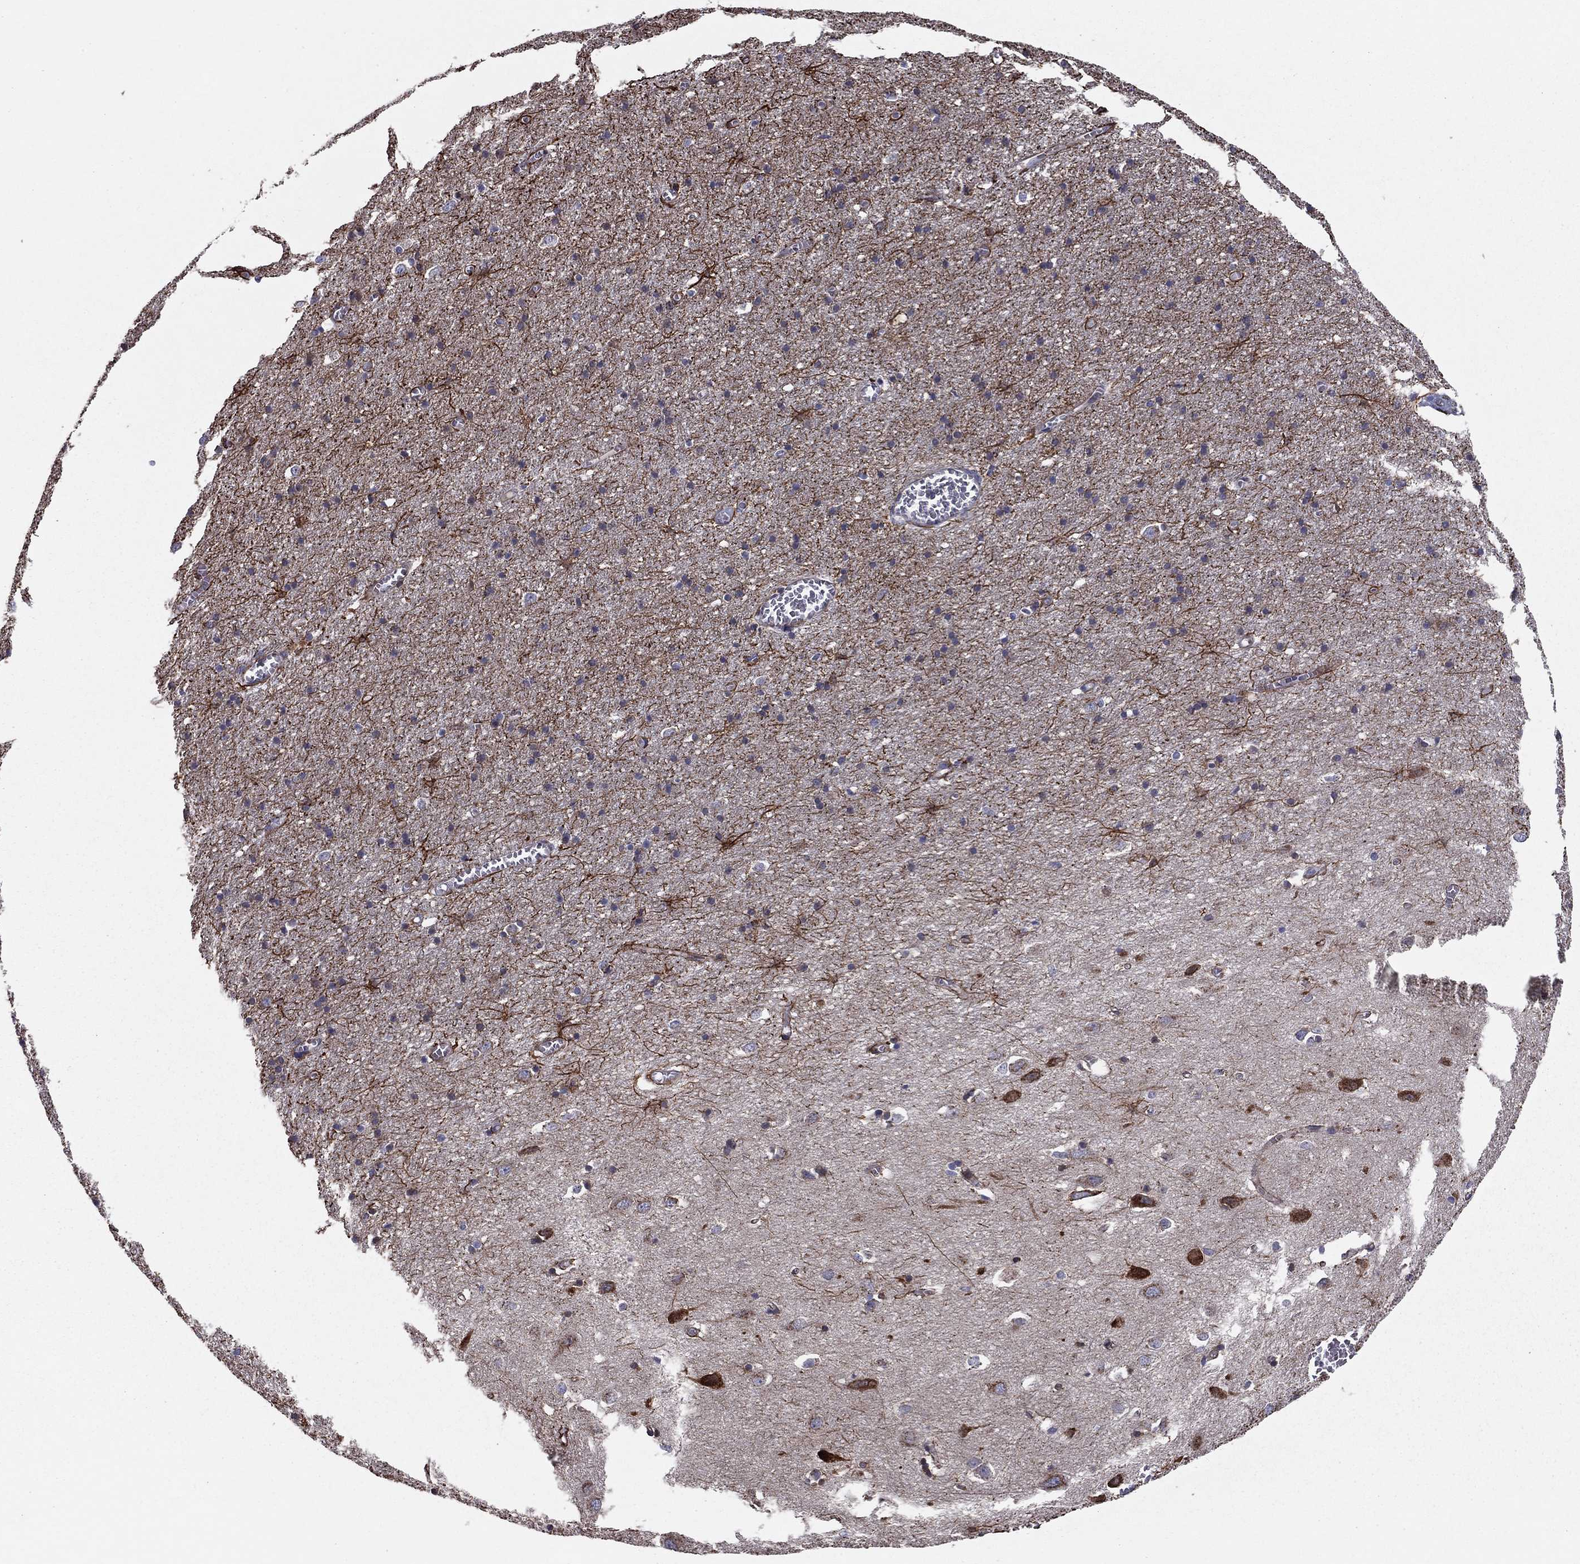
{"staining": {"intensity": "moderate", "quantity": "<25%", "location": "cytoplasmic/membranous"}, "tissue": "cerebral cortex", "cell_type": "Endothelial cells", "image_type": "normal", "snomed": [{"axis": "morphology", "description": "Normal tissue, NOS"}, {"axis": "topography", "description": "Cerebral cortex"}], "caption": "Immunohistochemical staining of benign cerebral cortex shows moderate cytoplasmic/membranous protein staining in about <25% of endothelial cells. Nuclei are stained in blue.", "gene": "CLSTN1", "patient": {"sex": "male", "age": 70}}